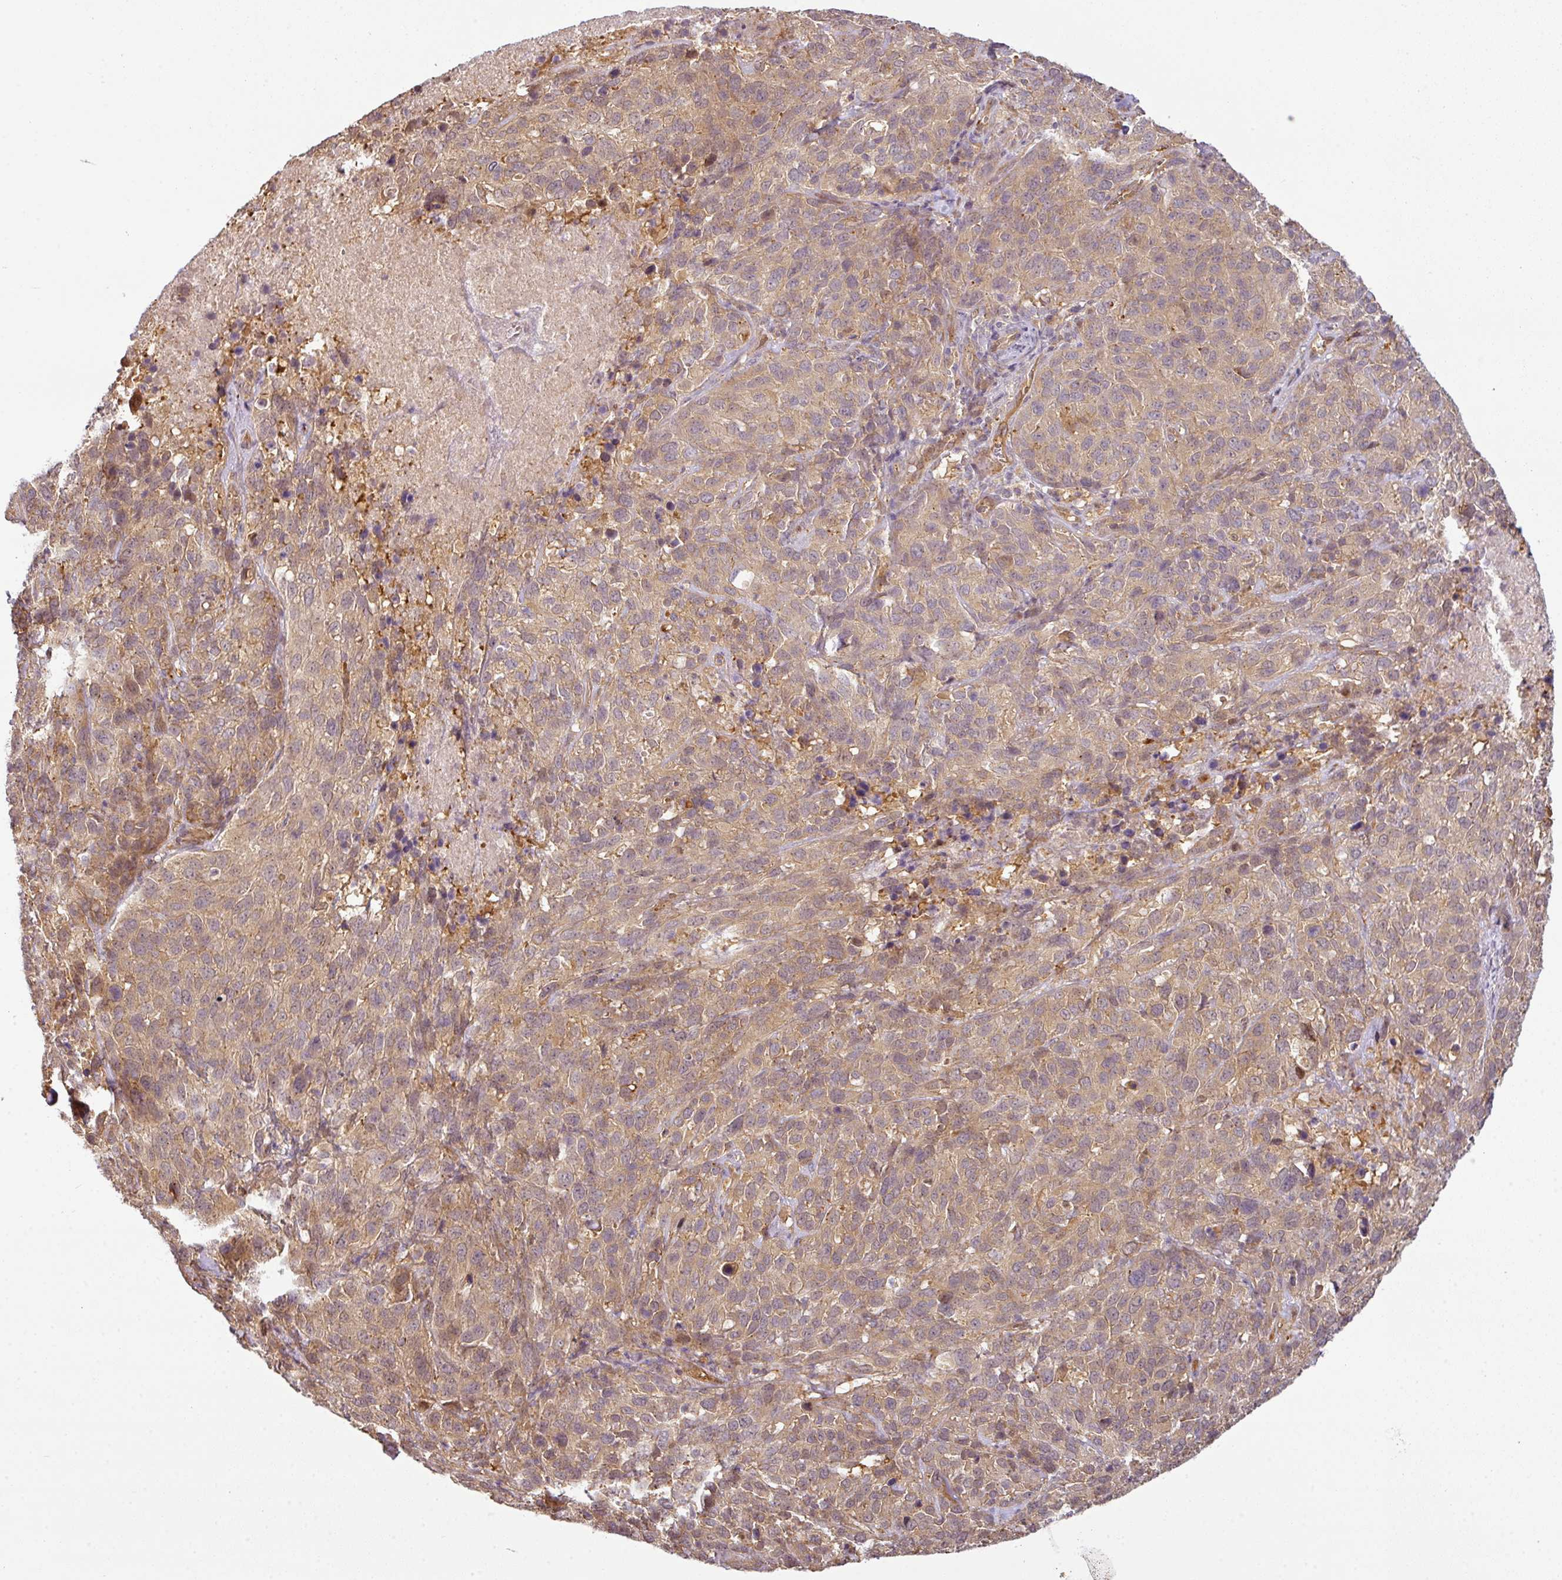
{"staining": {"intensity": "weak", "quantity": "<25%", "location": "cytoplasmic/membranous"}, "tissue": "cervical cancer", "cell_type": "Tumor cells", "image_type": "cancer", "snomed": [{"axis": "morphology", "description": "Squamous cell carcinoma, NOS"}, {"axis": "topography", "description": "Cervix"}], "caption": "The photomicrograph shows no significant staining in tumor cells of cervical cancer (squamous cell carcinoma).", "gene": "ANKRD18A", "patient": {"sex": "female", "age": 51}}